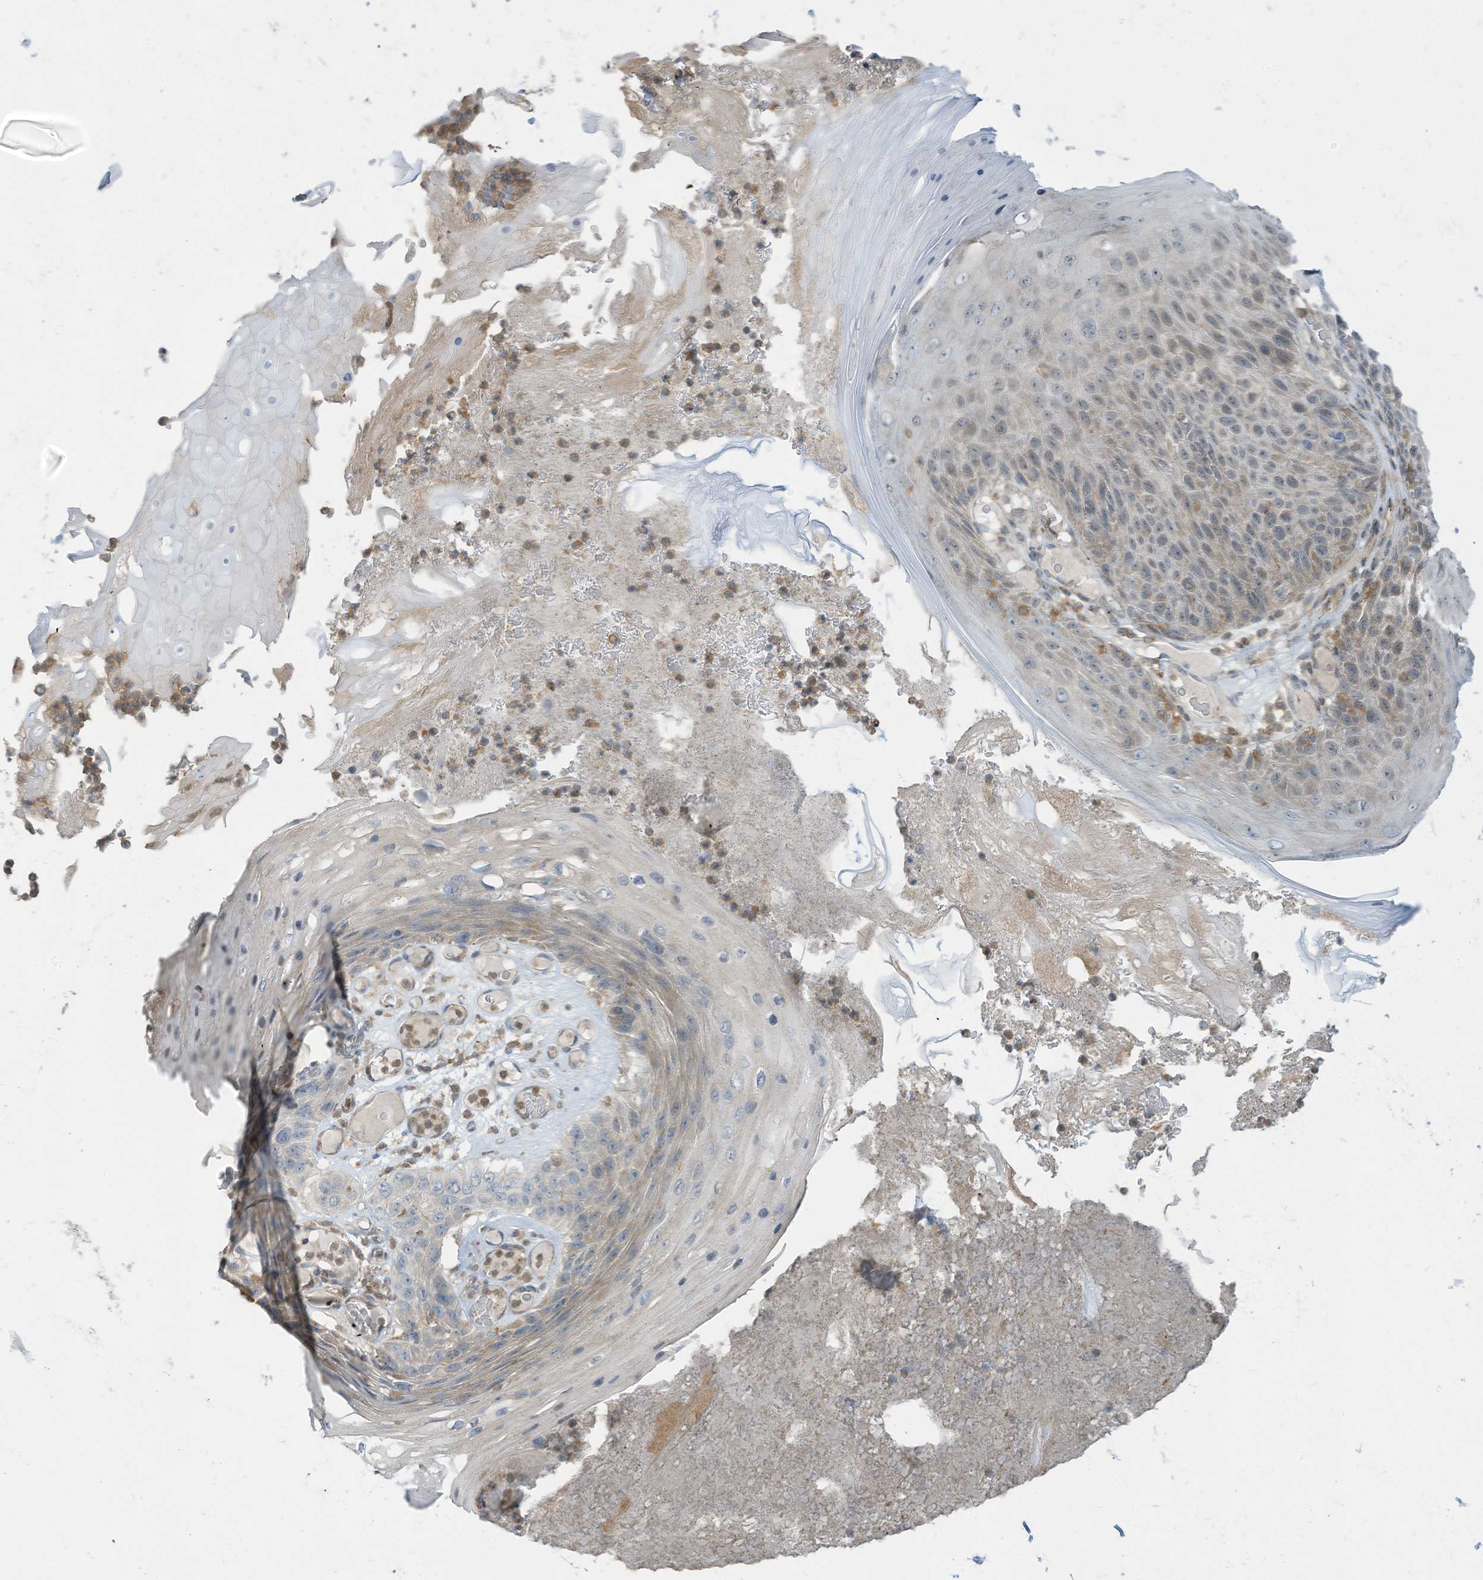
{"staining": {"intensity": "weak", "quantity": "<25%", "location": "cytoplasmic/membranous"}, "tissue": "skin cancer", "cell_type": "Tumor cells", "image_type": "cancer", "snomed": [{"axis": "morphology", "description": "Squamous cell carcinoma, NOS"}, {"axis": "topography", "description": "Skin"}], "caption": "IHC micrograph of human skin cancer stained for a protein (brown), which displays no positivity in tumor cells.", "gene": "PARVG", "patient": {"sex": "female", "age": 88}}